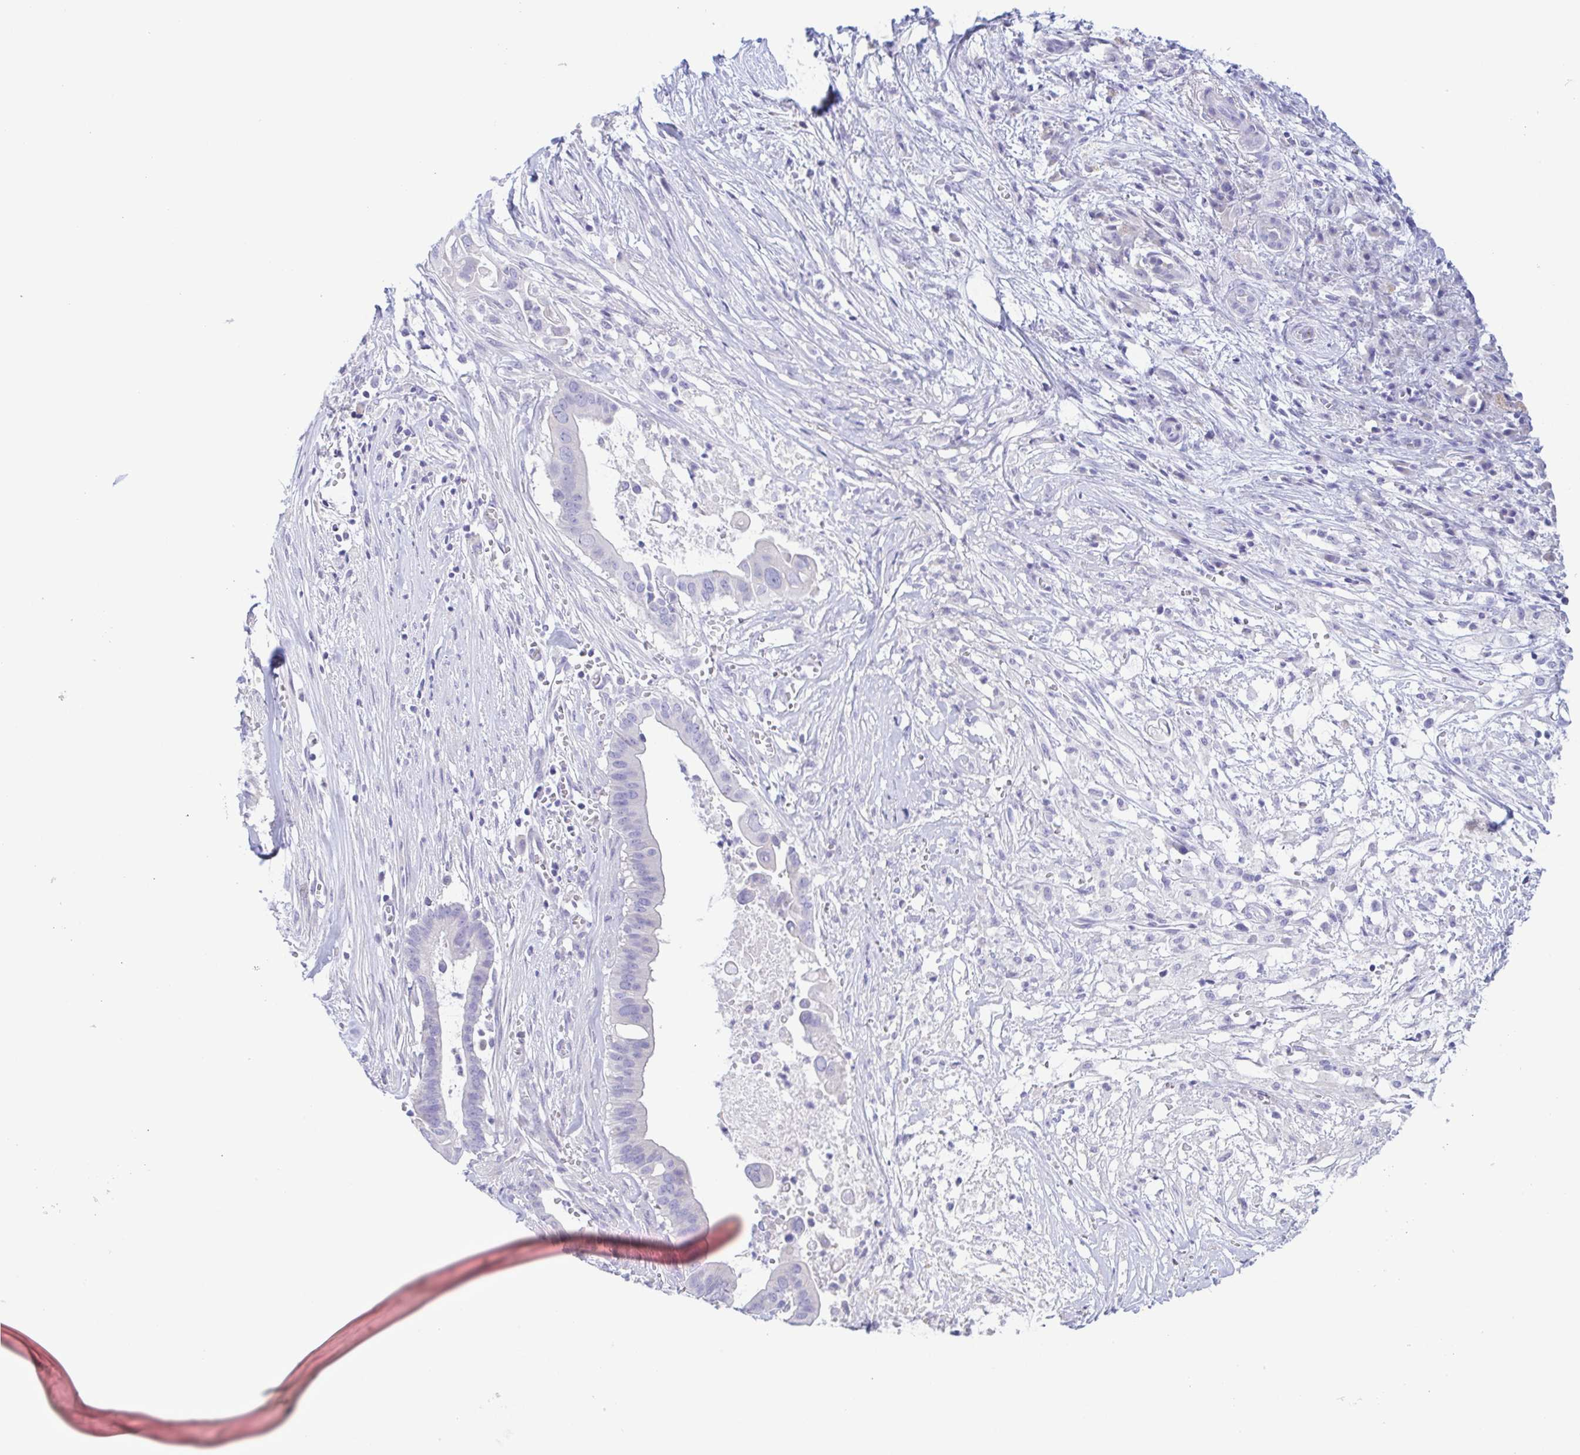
{"staining": {"intensity": "negative", "quantity": "none", "location": "none"}, "tissue": "pancreatic cancer", "cell_type": "Tumor cells", "image_type": "cancer", "snomed": [{"axis": "morphology", "description": "Adenocarcinoma, NOS"}, {"axis": "topography", "description": "Pancreas"}], "caption": "Tumor cells are negative for protein expression in human adenocarcinoma (pancreatic).", "gene": "TREH", "patient": {"sex": "male", "age": 61}}